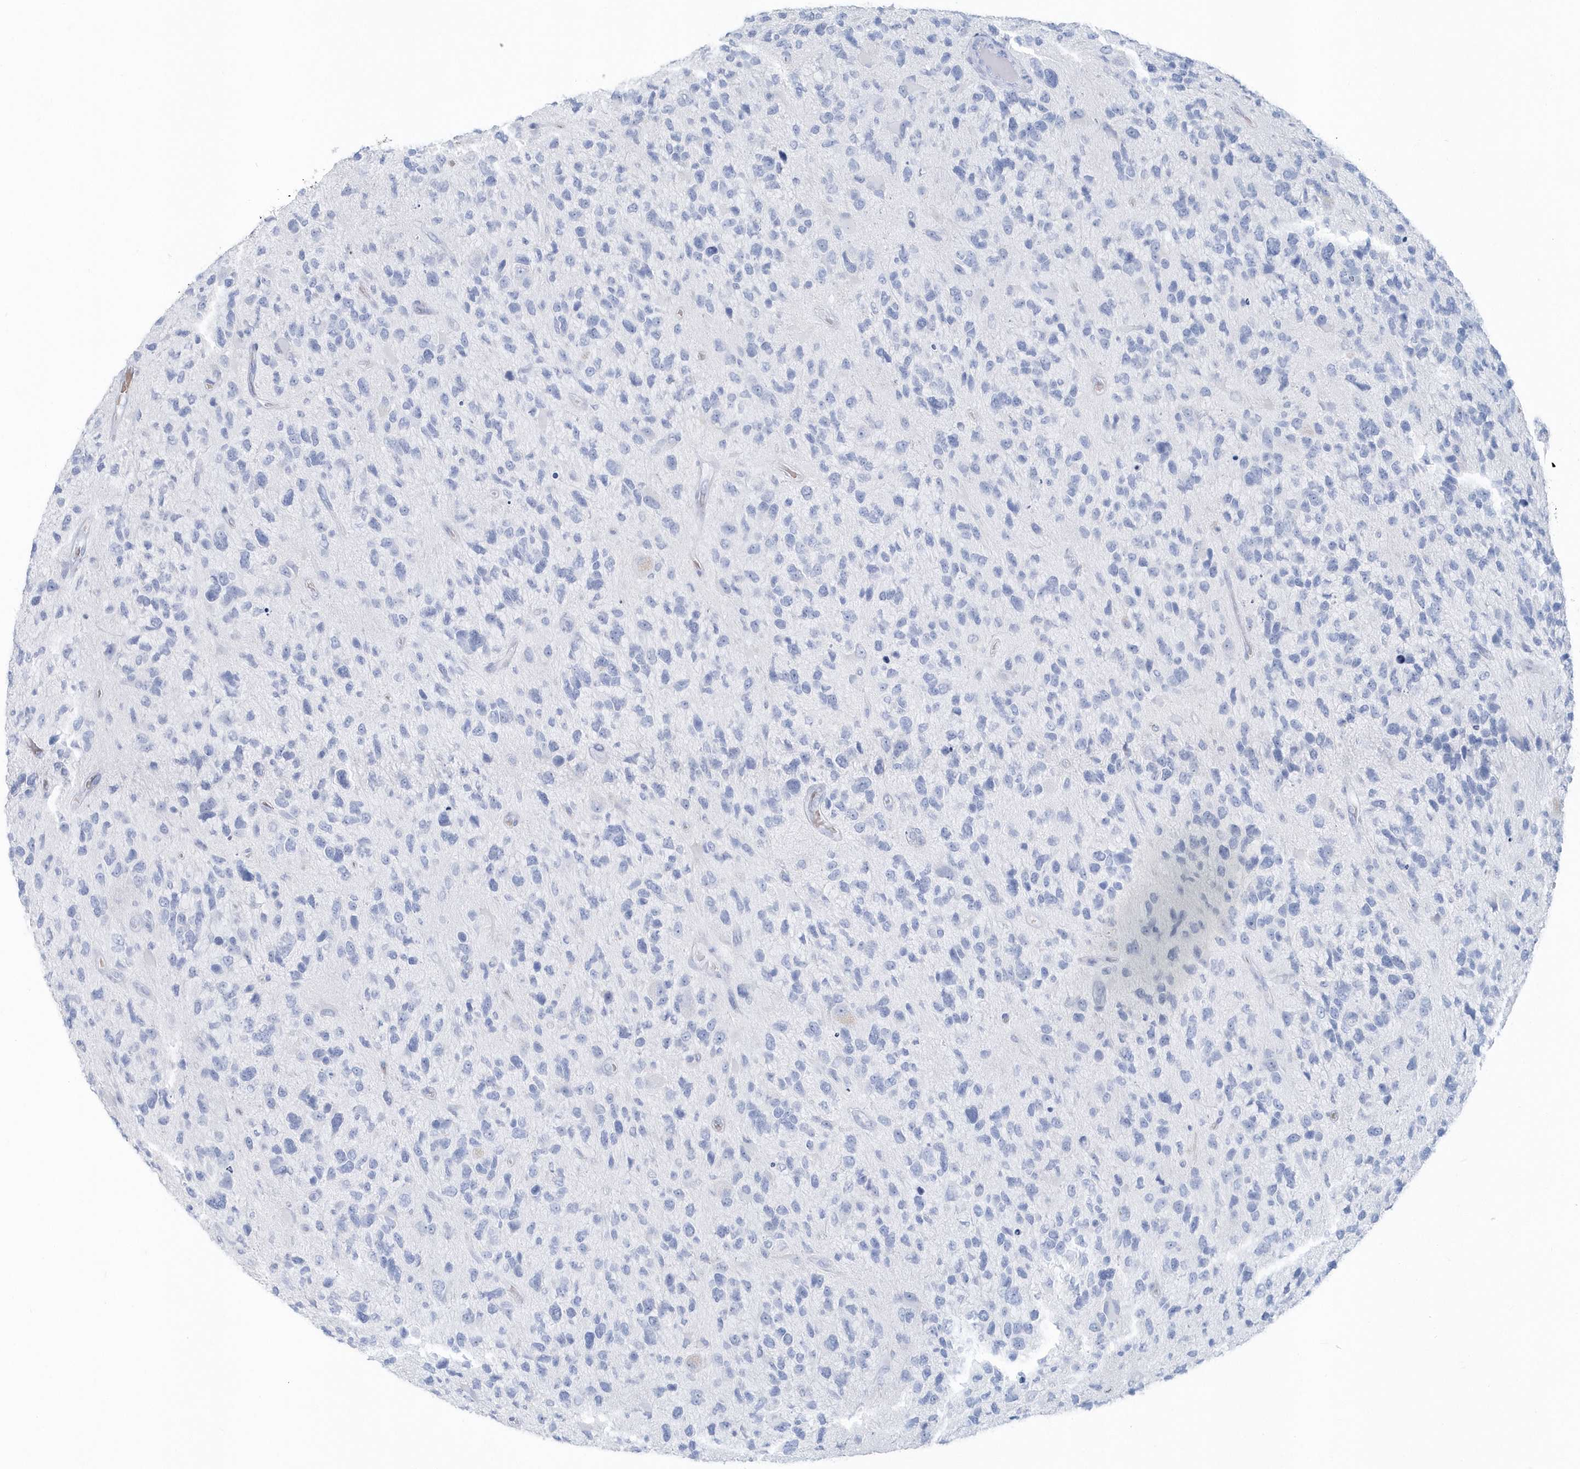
{"staining": {"intensity": "negative", "quantity": "none", "location": "none"}, "tissue": "glioma", "cell_type": "Tumor cells", "image_type": "cancer", "snomed": [{"axis": "morphology", "description": "Glioma, malignant, High grade"}, {"axis": "topography", "description": "Brain"}], "caption": "Human high-grade glioma (malignant) stained for a protein using IHC shows no positivity in tumor cells.", "gene": "HBA2", "patient": {"sex": "female", "age": 58}}